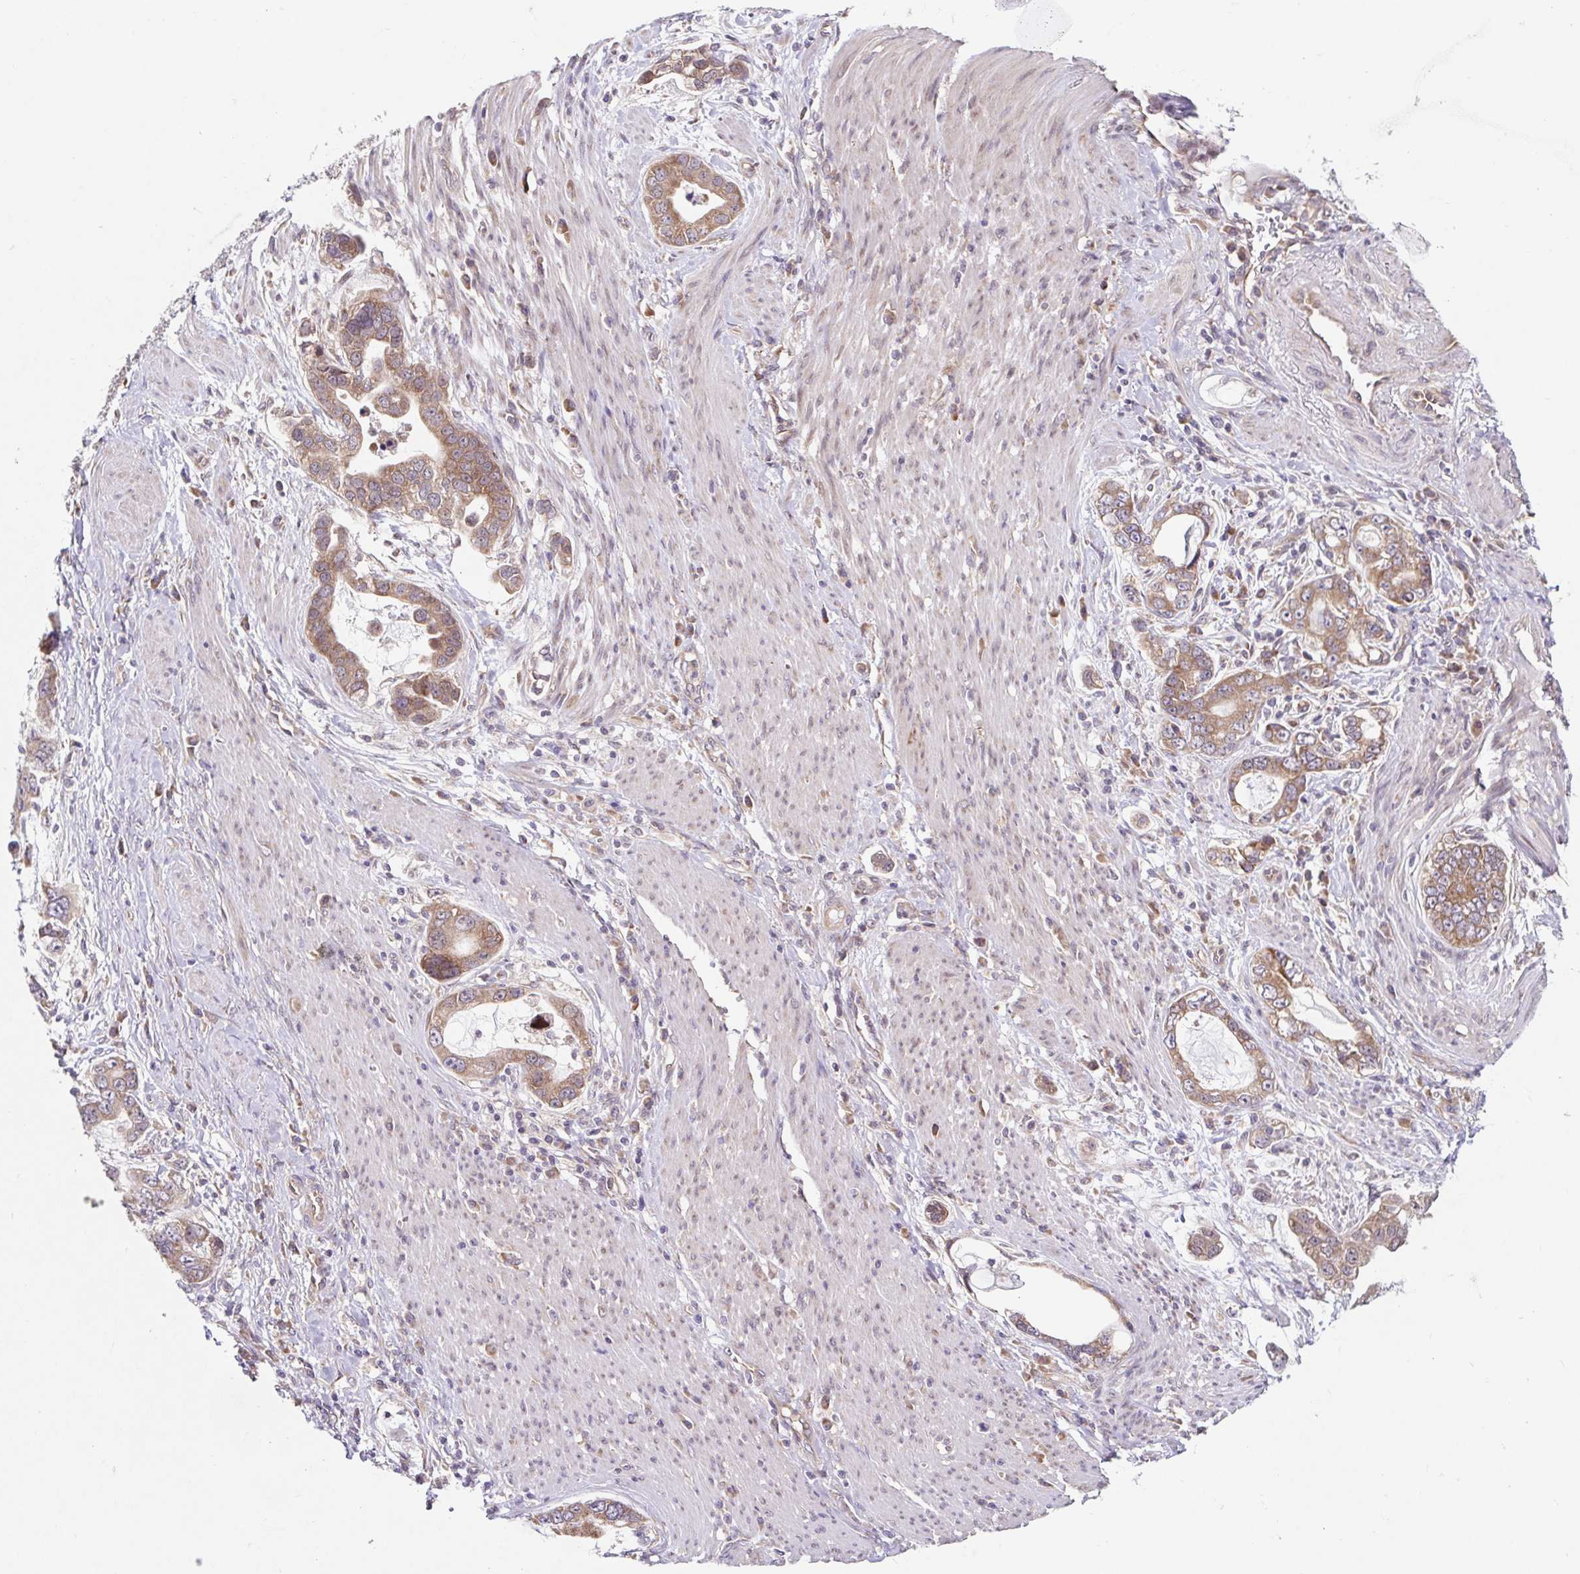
{"staining": {"intensity": "moderate", "quantity": ">75%", "location": "cytoplasmic/membranous,nuclear"}, "tissue": "stomach cancer", "cell_type": "Tumor cells", "image_type": "cancer", "snomed": [{"axis": "morphology", "description": "Adenocarcinoma, NOS"}, {"axis": "topography", "description": "Stomach, lower"}], "caption": "Protein expression analysis of human adenocarcinoma (stomach) reveals moderate cytoplasmic/membranous and nuclear positivity in approximately >75% of tumor cells. (DAB IHC, brown staining for protein, blue staining for nuclei).", "gene": "HFE", "patient": {"sex": "female", "age": 93}}